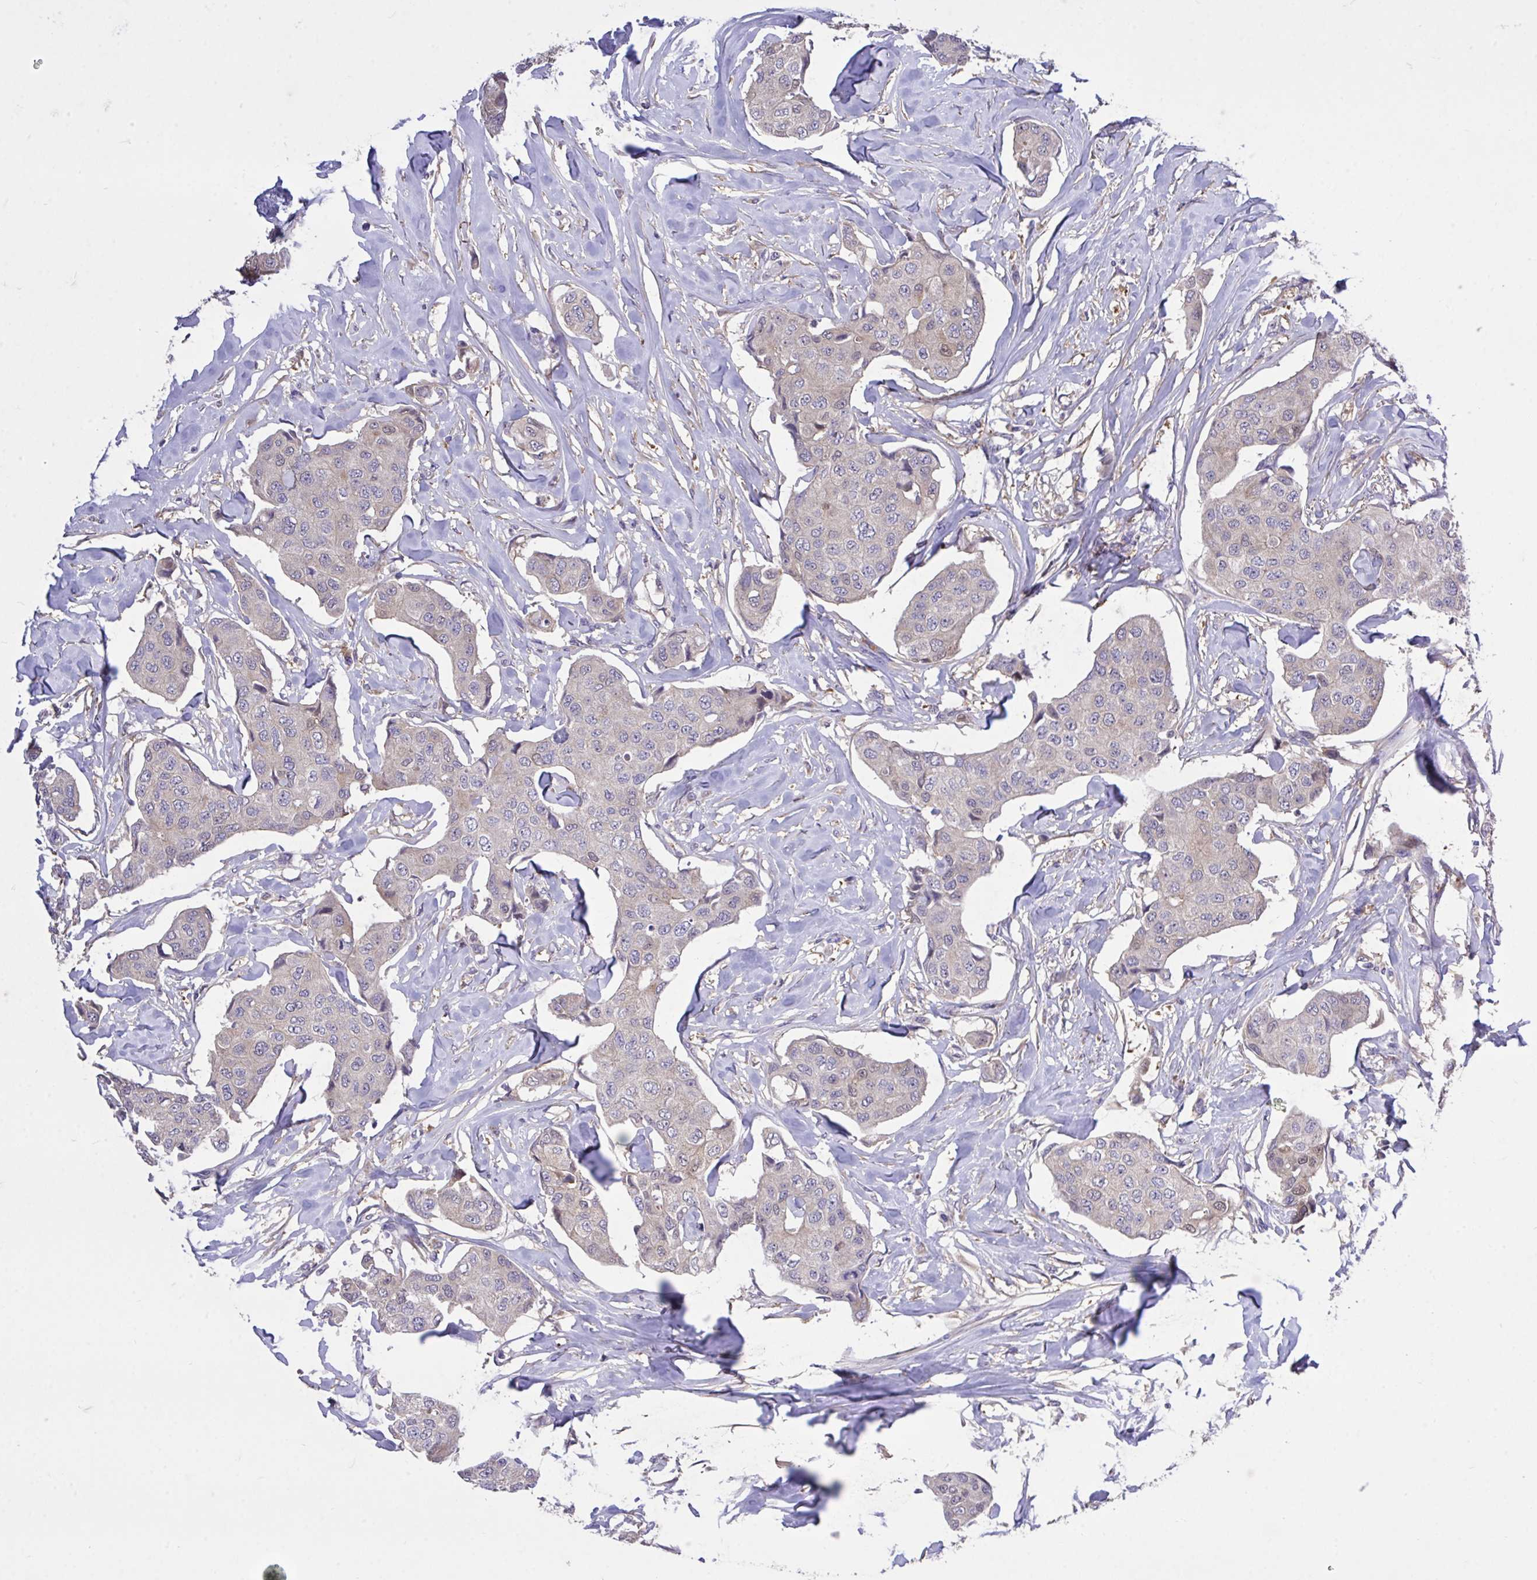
{"staining": {"intensity": "weak", "quantity": "25%-75%", "location": "cytoplasmic/membranous,nuclear"}, "tissue": "breast cancer", "cell_type": "Tumor cells", "image_type": "cancer", "snomed": [{"axis": "morphology", "description": "Duct carcinoma"}, {"axis": "topography", "description": "Breast"}, {"axis": "topography", "description": "Lymph node"}], "caption": "Immunohistochemistry of breast cancer exhibits low levels of weak cytoplasmic/membranous and nuclear positivity in about 25%-75% of tumor cells. (DAB IHC with brightfield microscopy, high magnification).", "gene": "MPC2", "patient": {"sex": "female", "age": 80}}